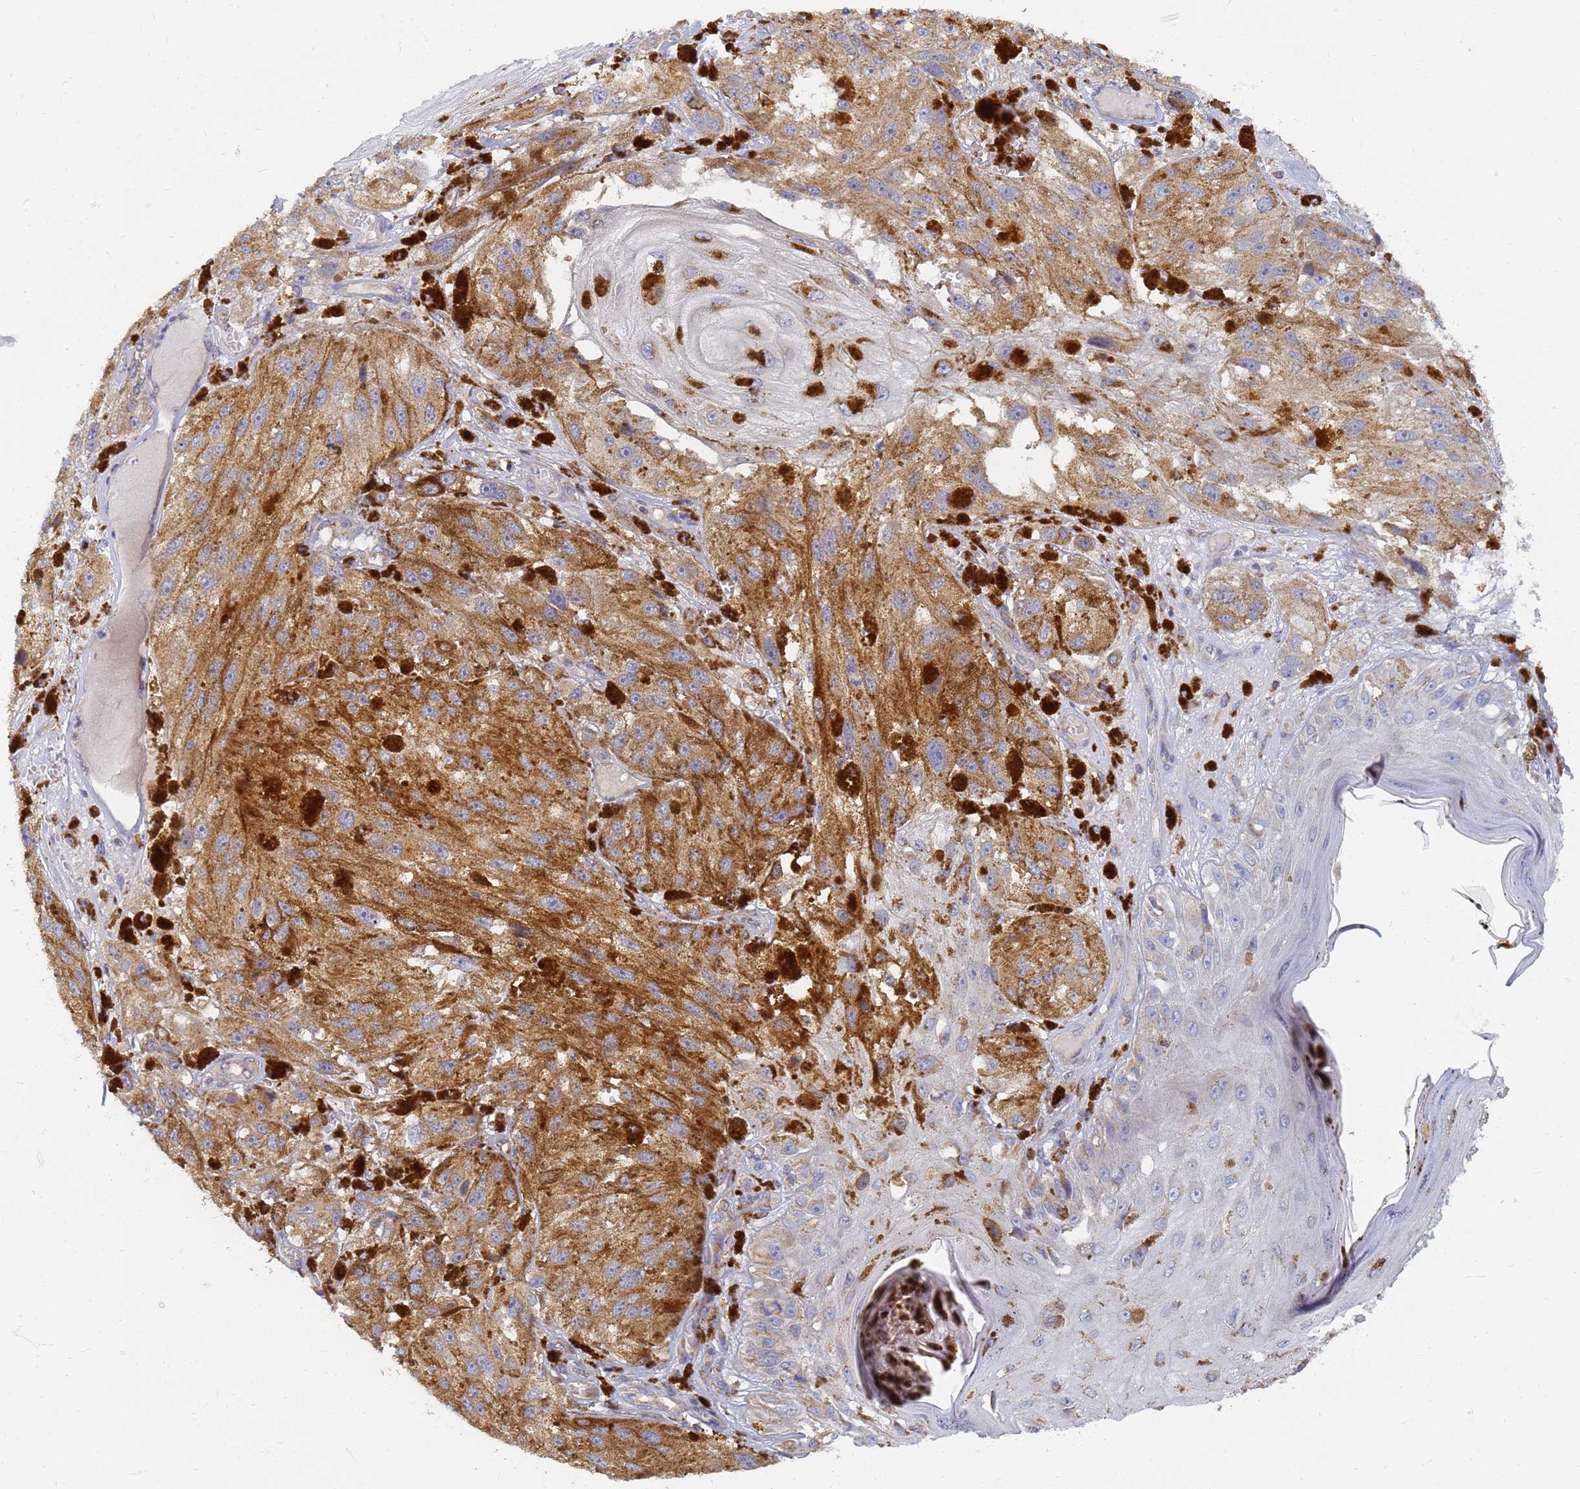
{"staining": {"intensity": "strong", "quantity": ">75%", "location": "cytoplasmic/membranous"}, "tissue": "melanoma", "cell_type": "Tumor cells", "image_type": "cancer", "snomed": [{"axis": "morphology", "description": "Malignant melanoma, NOS"}, {"axis": "topography", "description": "Skin"}], "caption": "Tumor cells reveal high levels of strong cytoplasmic/membranous staining in about >75% of cells in malignant melanoma.", "gene": "UTP23", "patient": {"sex": "male", "age": 88}}